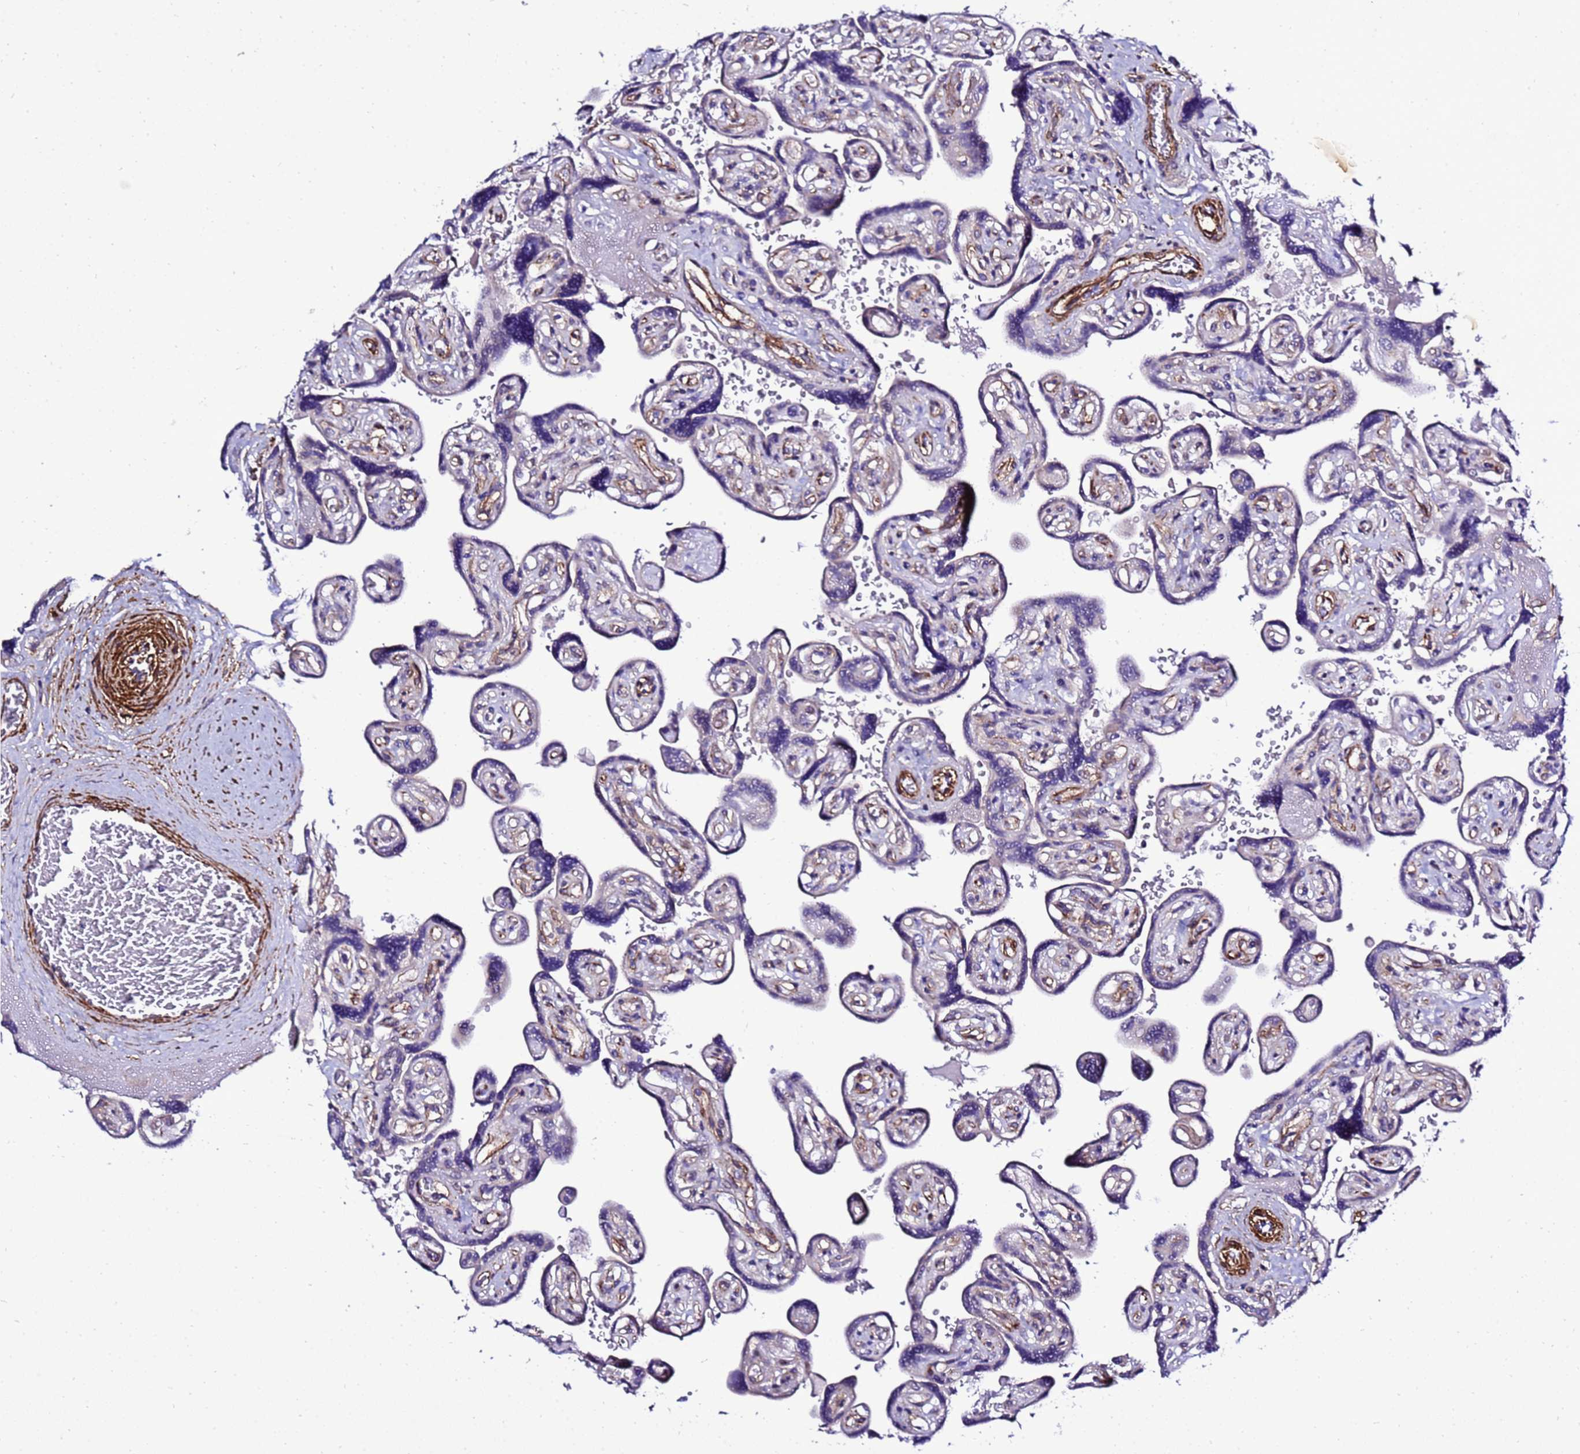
{"staining": {"intensity": "moderate", "quantity": "25%-75%", "location": "cytoplasmic/membranous"}, "tissue": "placenta", "cell_type": "Decidual cells", "image_type": "normal", "snomed": [{"axis": "morphology", "description": "Normal tissue, NOS"}, {"axis": "topography", "description": "Placenta"}], "caption": "Immunohistochemical staining of unremarkable human placenta exhibits medium levels of moderate cytoplasmic/membranous positivity in about 25%-75% of decidual cells.", "gene": "GZF1", "patient": {"sex": "female", "age": 32}}